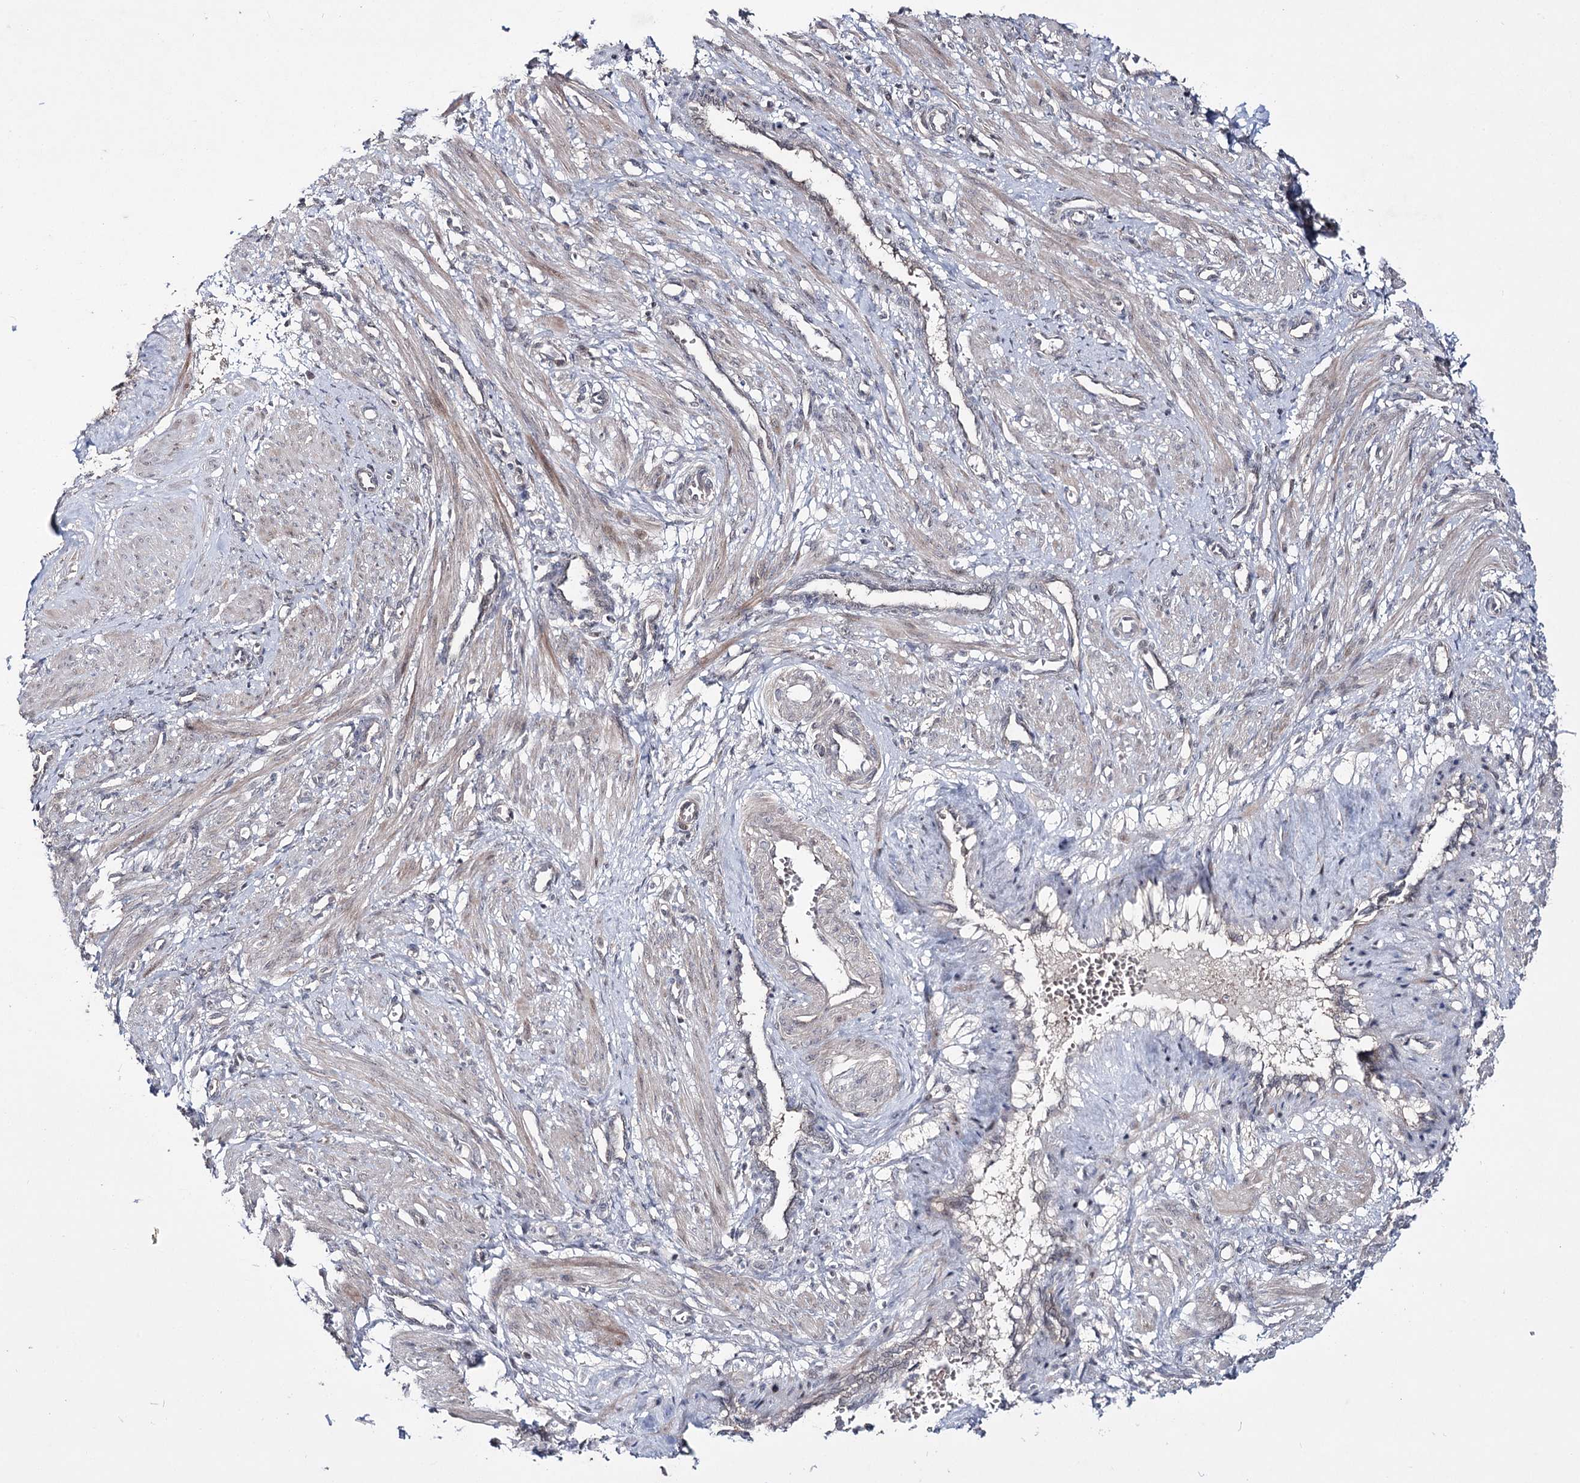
{"staining": {"intensity": "moderate", "quantity": "<25%", "location": "cytoplasmic/membranous,nuclear"}, "tissue": "smooth muscle", "cell_type": "Smooth muscle cells", "image_type": "normal", "snomed": [{"axis": "morphology", "description": "Normal tissue, NOS"}, {"axis": "topography", "description": "Endometrium"}], "caption": "This micrograph displays normal smooth muscle stained with IHC to label a protein in brown. The cytoplasmic/membranous,nuclear of smooth muscle cells show moderate positivity for the protein. Nuclei are counter-stained blue.", "gene": "HOXC11", "patient": {"sex": "female", "age": 33}}